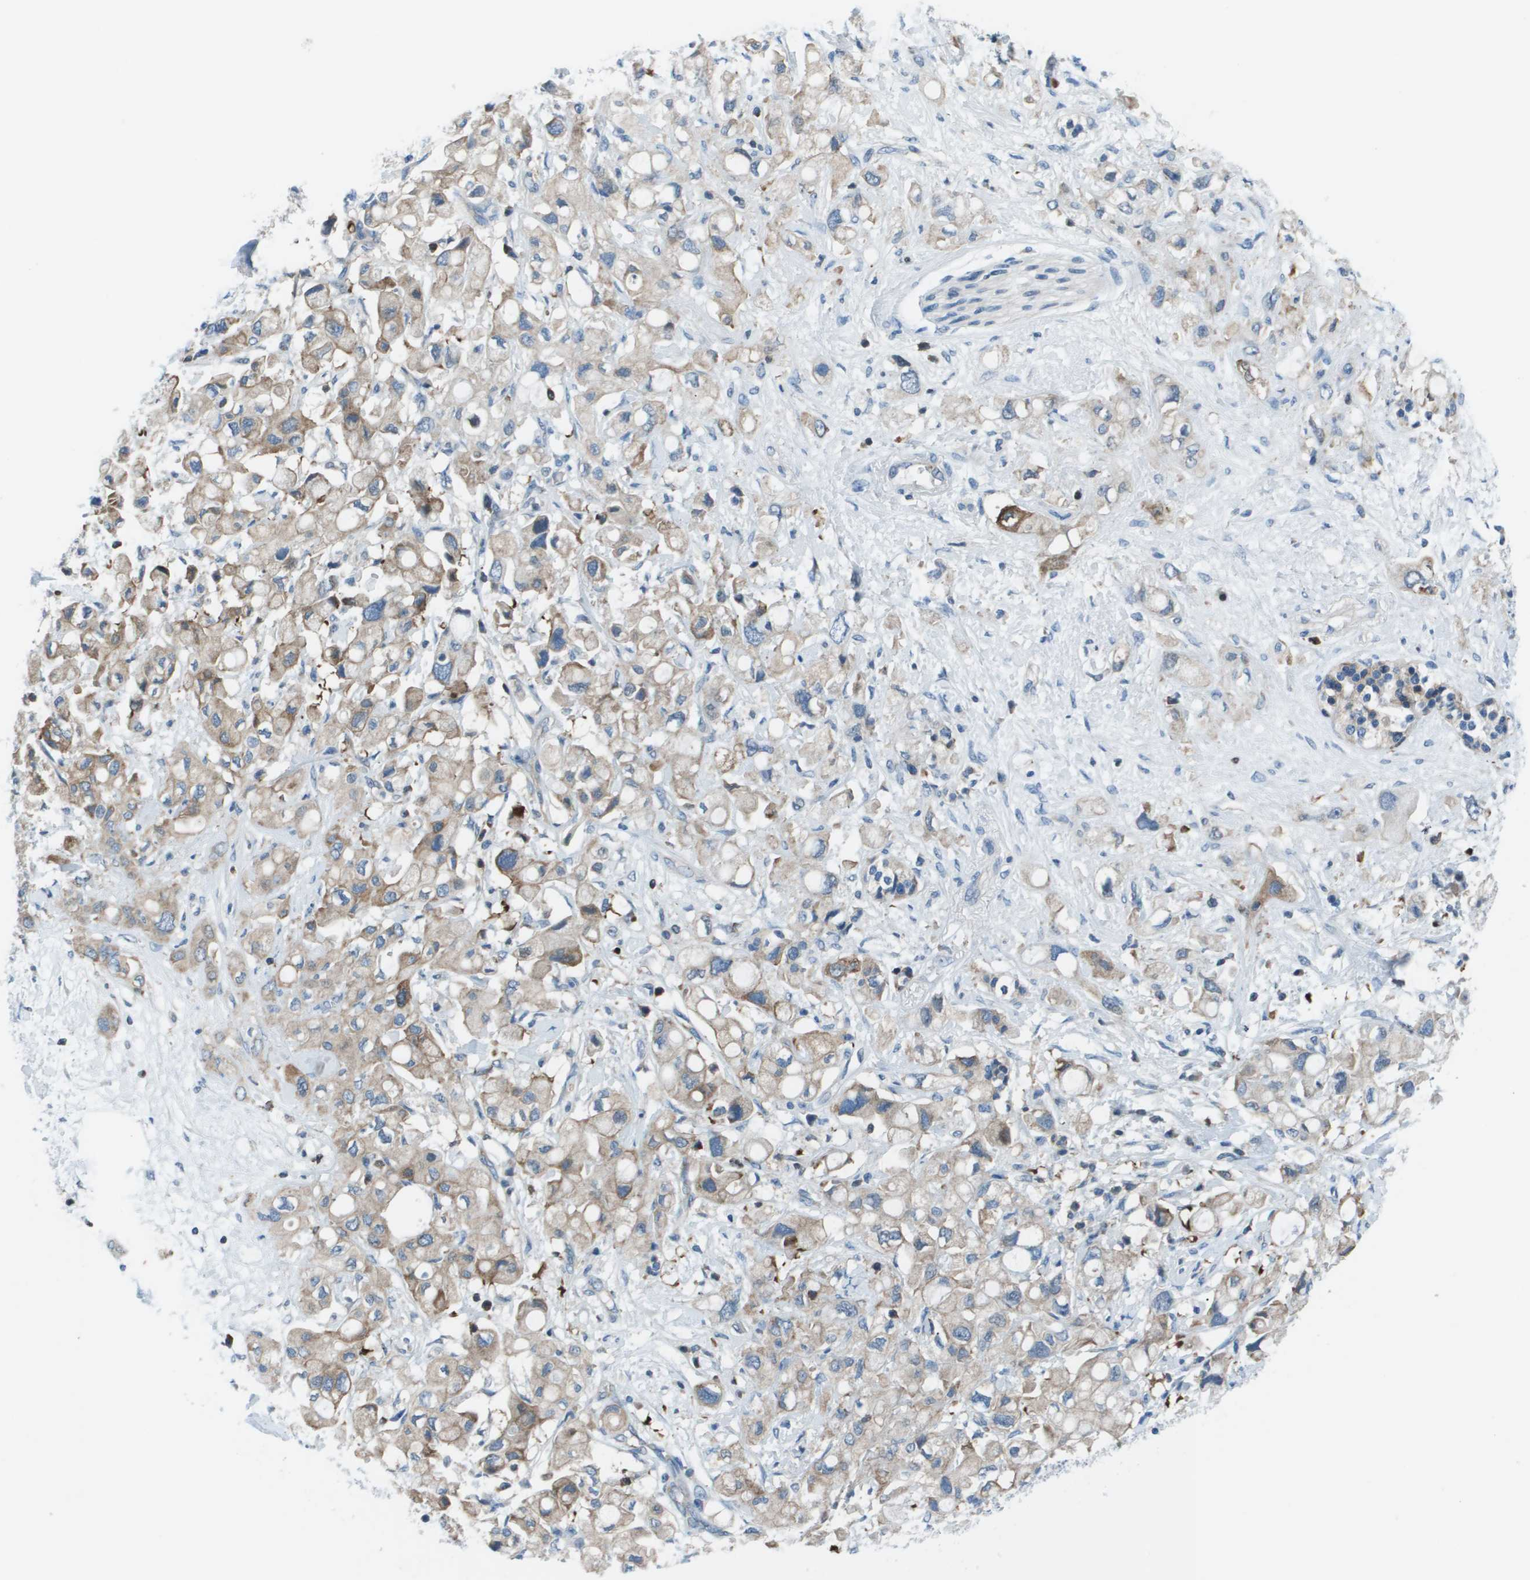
{"staining": {"intensity": "weak", "quantity": ">75%", "location": "cytoplasmic/membranous"}, "tissue": "pancreatic cancer", "cell_type": "Tumor cells", "image_type": "cancer", "snomed": [{"axis": "morphology", "description": "Adenocarcinoma, NOS"}, {"axis": "topography", "description": "Pancreas"}], "caption": "The image shows a brown stain indicating the presence of a protein in the cytoplasmic/membranous of tumor cells in adenocarcinoma (pancreatic).", "gene": "STIP1", "patient": {"sex": "female", "age": 56}}